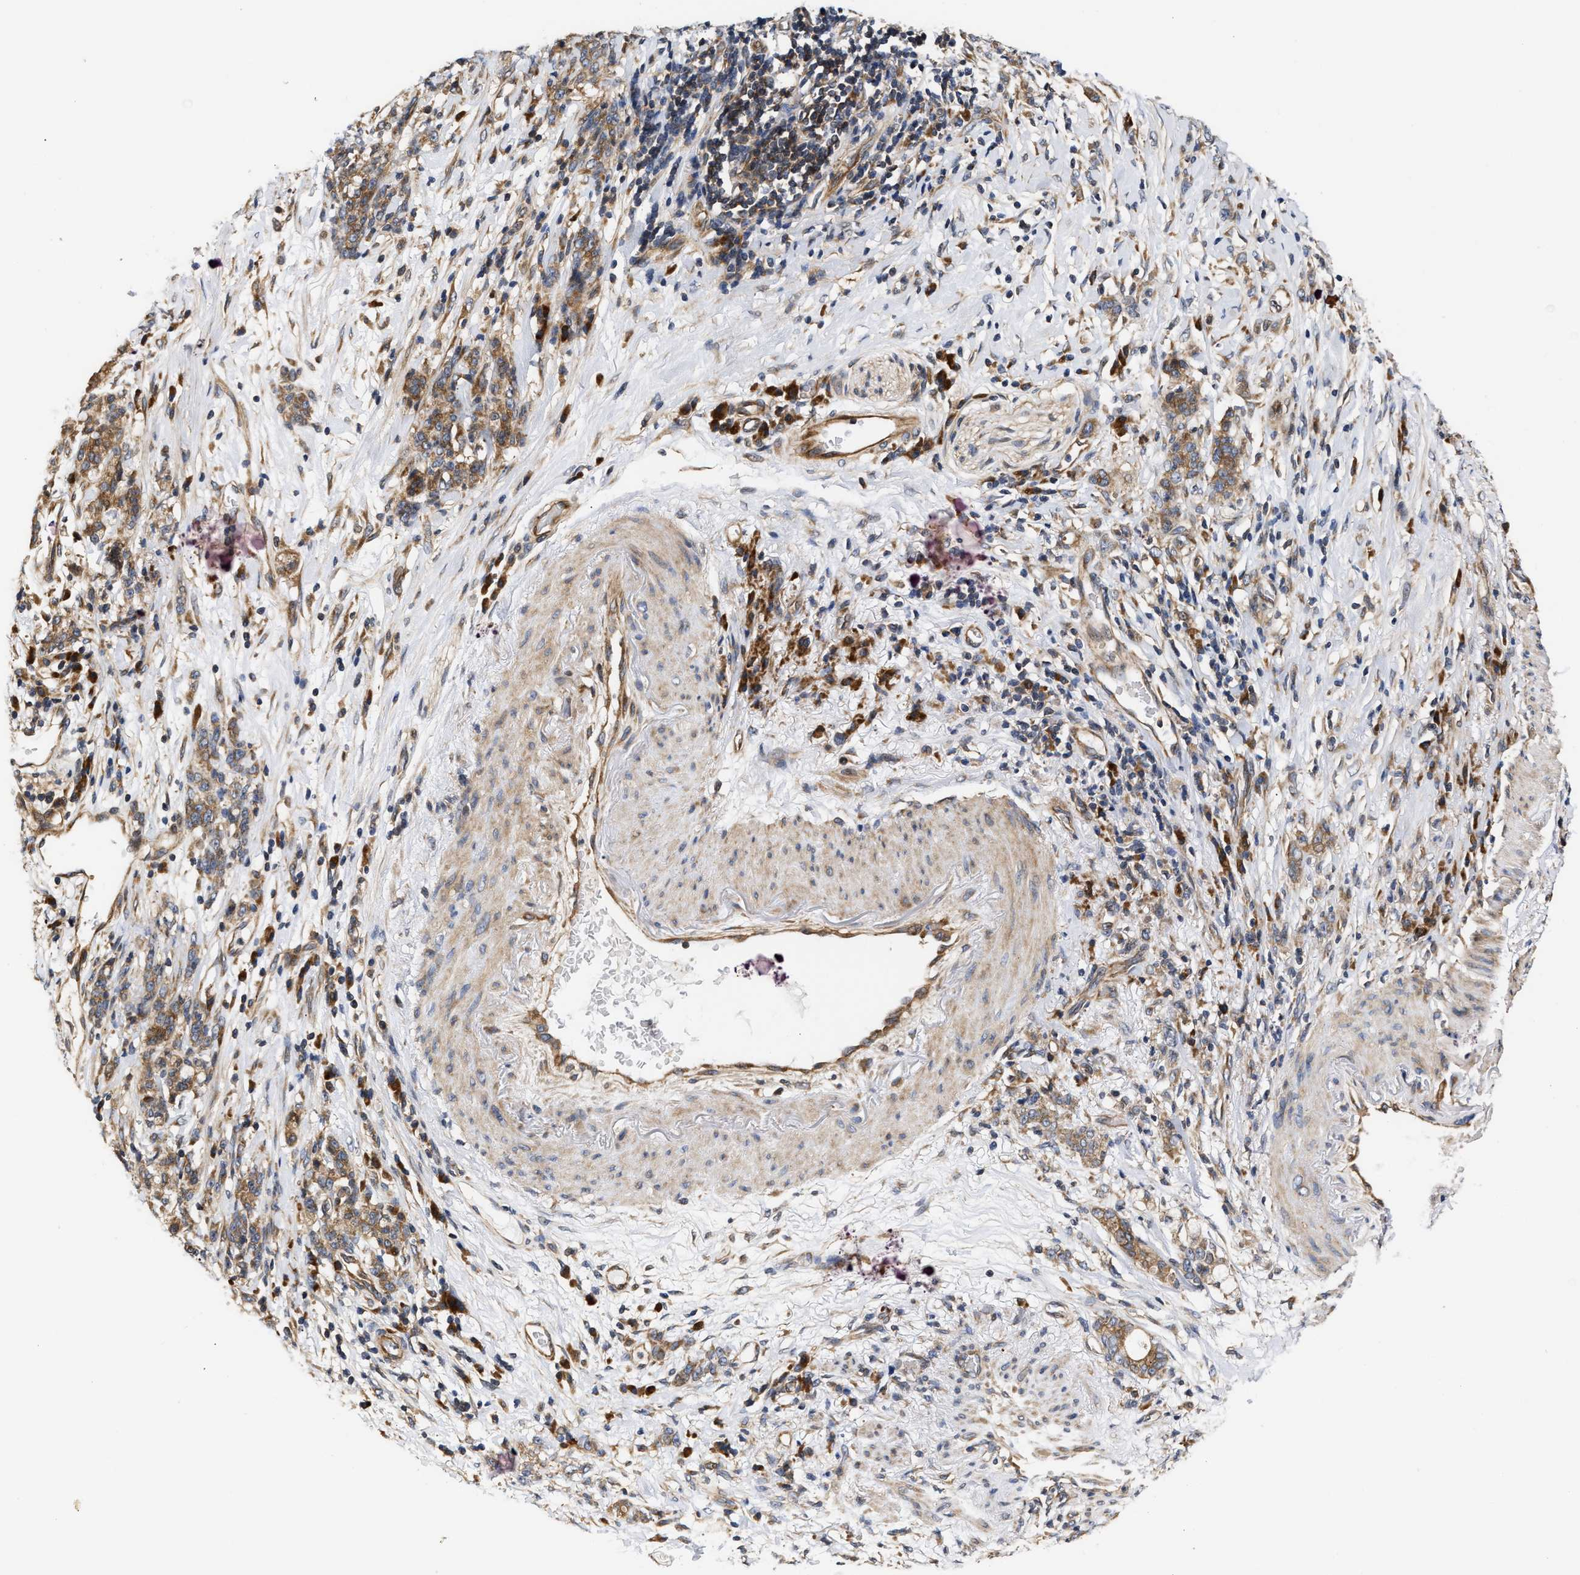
{"staining": {"intensity": "moderate", "quantity": ">75%", "location": "cytoplasmic/membranous"}, "tissue": "stomach cancer", "cell_type": "Tumor cells", "image_type": "cancer", "snomed": [{"axis": "morphology", "description": "Adenocarcinoma, NOS"}, {"axis": "topography", "description": "Stomach, lower"}], "caption": "A medium amount of moderate cytoplasmic/membranous expression is identified in about >75% of tumor cells in stomach cancer (adenocarcinoma) tissue.", "gene": "CLIP2", "patient": {"sex": "male", "age": 88}}